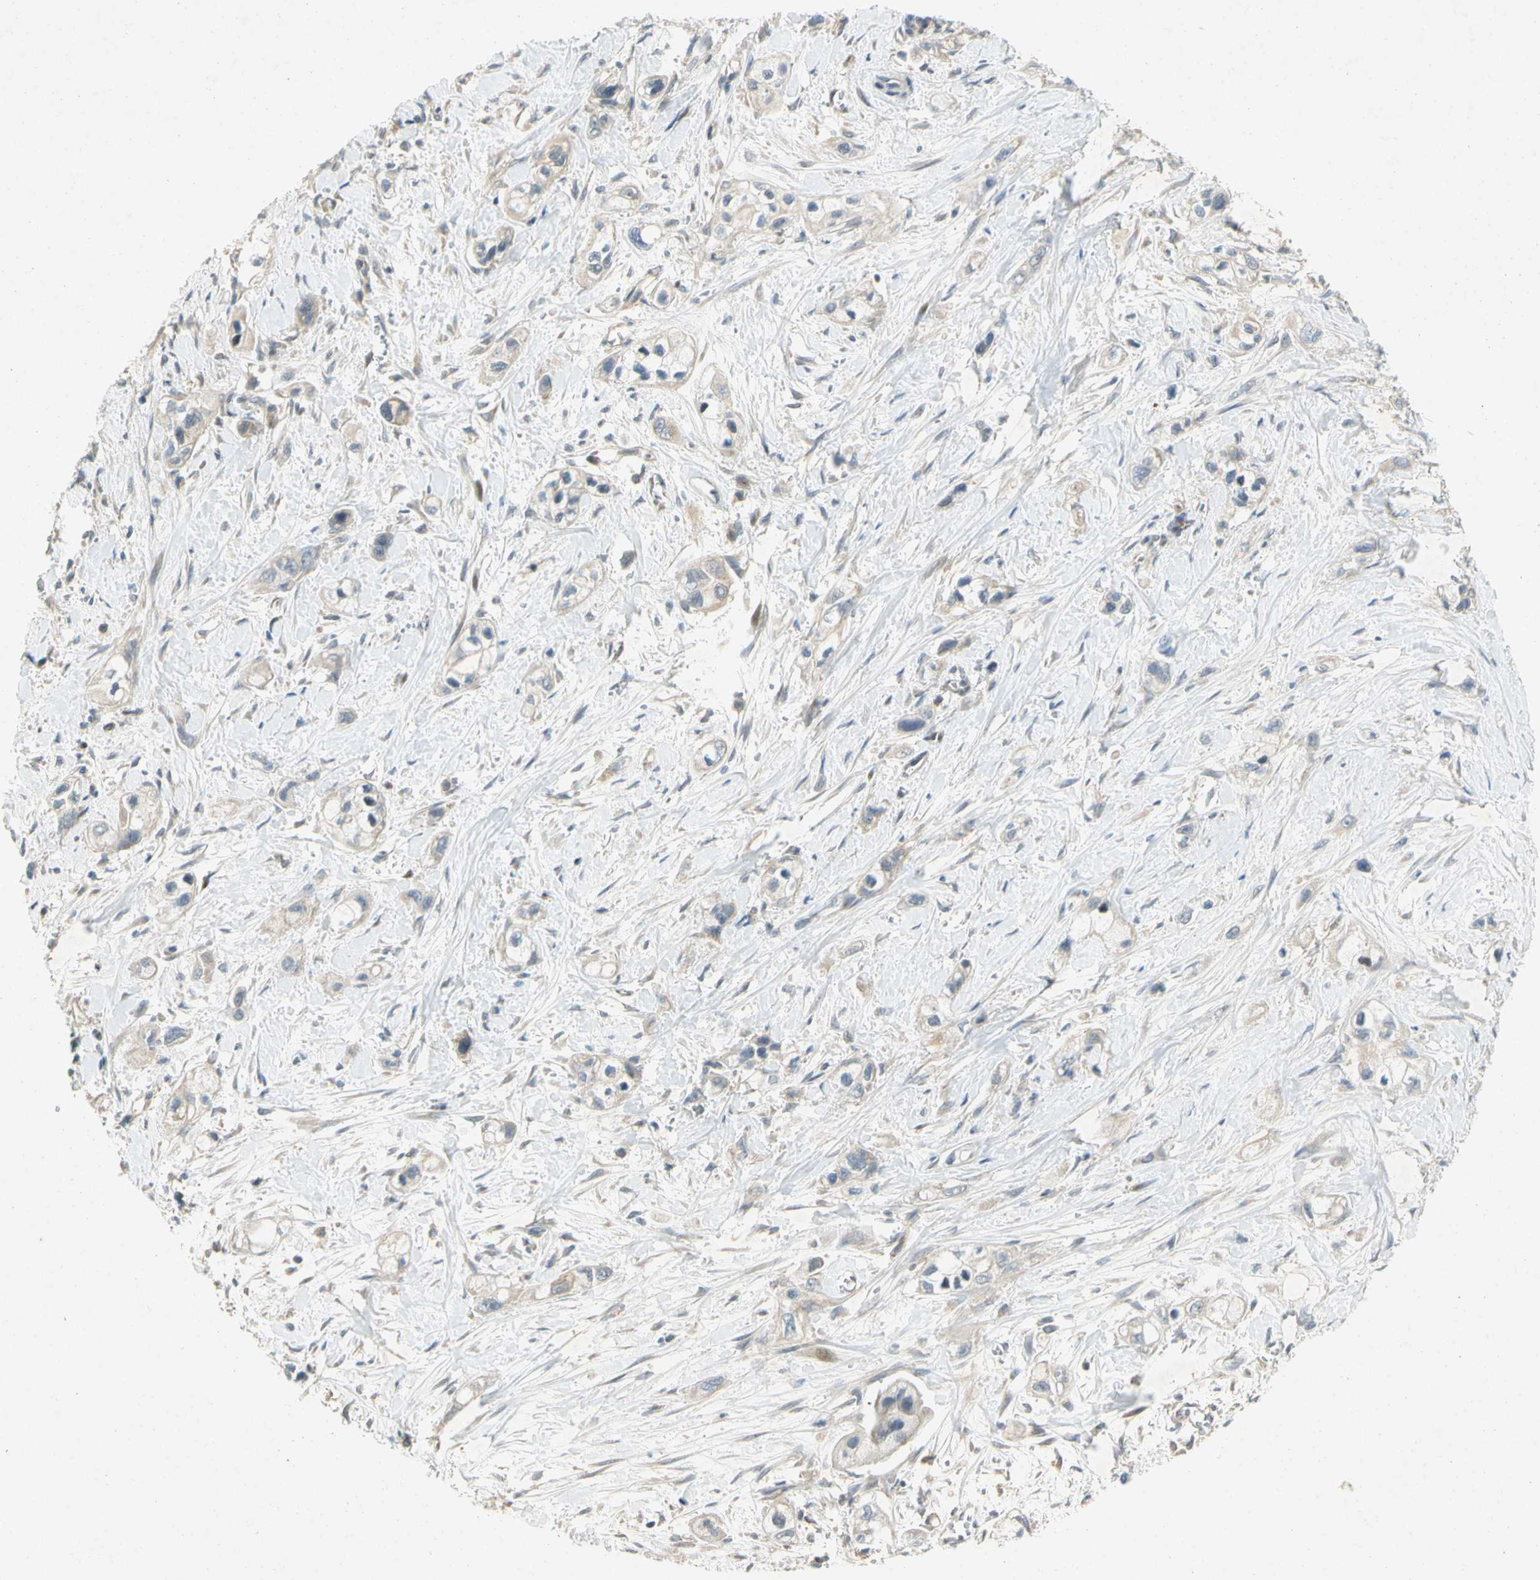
{"staining": {"intensity": "weak", "quantity": "25%-75%", "location": "cytoplasmic/membranous"}, "tissue": "pancreatic cancer", "cell_type": "Tumor cells", "image_type": "cancer", "snomed": [{"axis": "morphology", "description": "Adenocarcinoma, NOS"}, {"axis": "topography", "description": "Pancreas"}], "caption": "Tumor cells display low levels of weak cytoplasmic/membranous expression in about 25%-75% of cells in human pancreatic cancer. The staining is performed using DAB brown chromogen to label protein expression. The nuclei are counter-stained blue using hematoxylin.", "gene": "GATD1", "patient": {"sex": "male", "age": 74}}